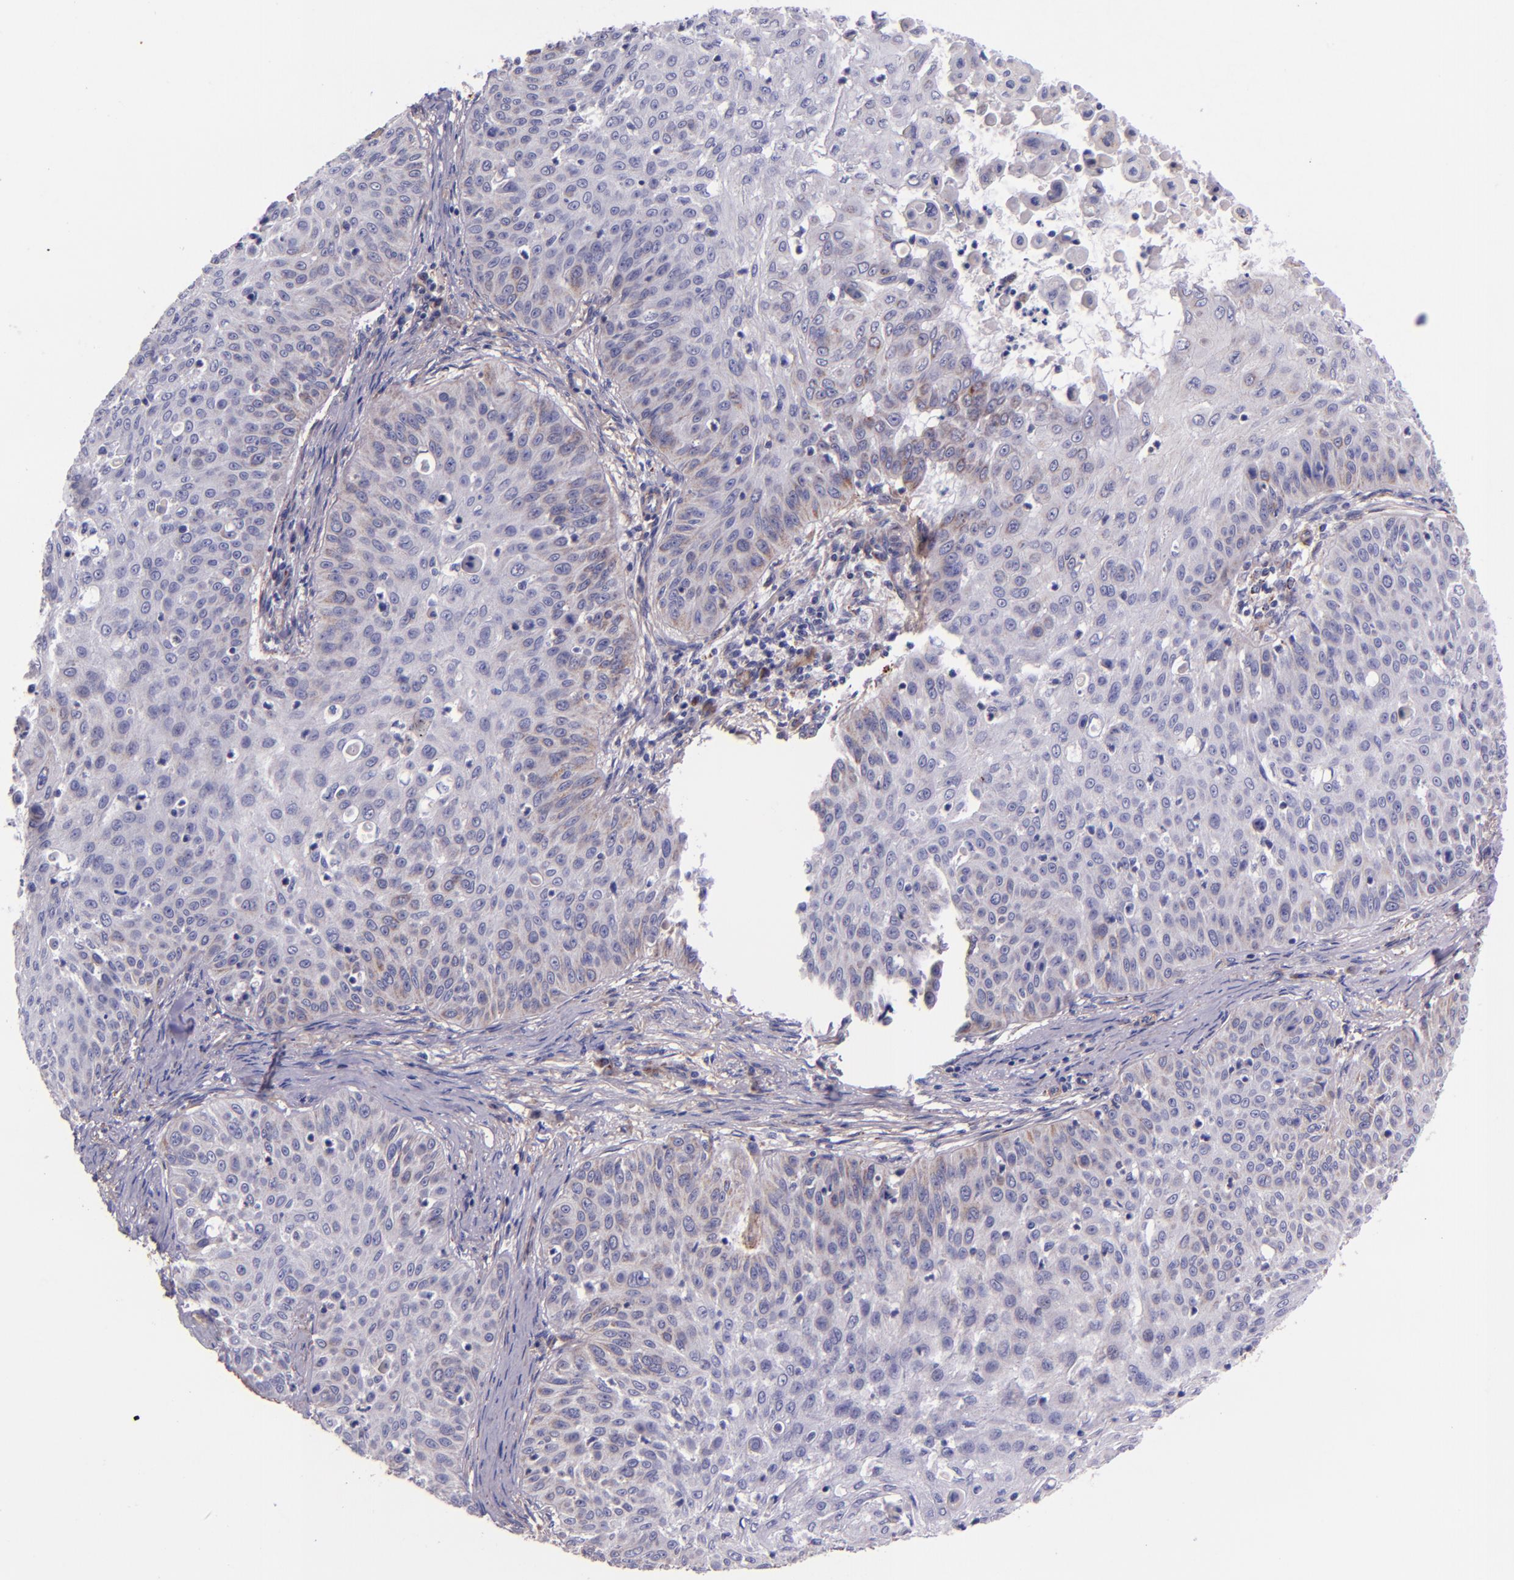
{"staining": {"intensity": "moderate", "quantity": "<25%", "location": "cytoplasmic/membranous"}, "tissue": "skin cancer", "cell_type": "Tumor cells", "image_type": "cancer", "snomed": [{"axis": "morphology", "description": "Squamous cell carcinoma, NOS"}, {"axis": "topography", "description": "Skin"}], "caption": "Squamous cell carcinoma (skin) stained with a brown dye exhibits moderate cytoplasmic/membranous positive expression in about <25% of tumor cells.", "gene": "IDH3G", "patient": {"sex": "male", "age": 82}}